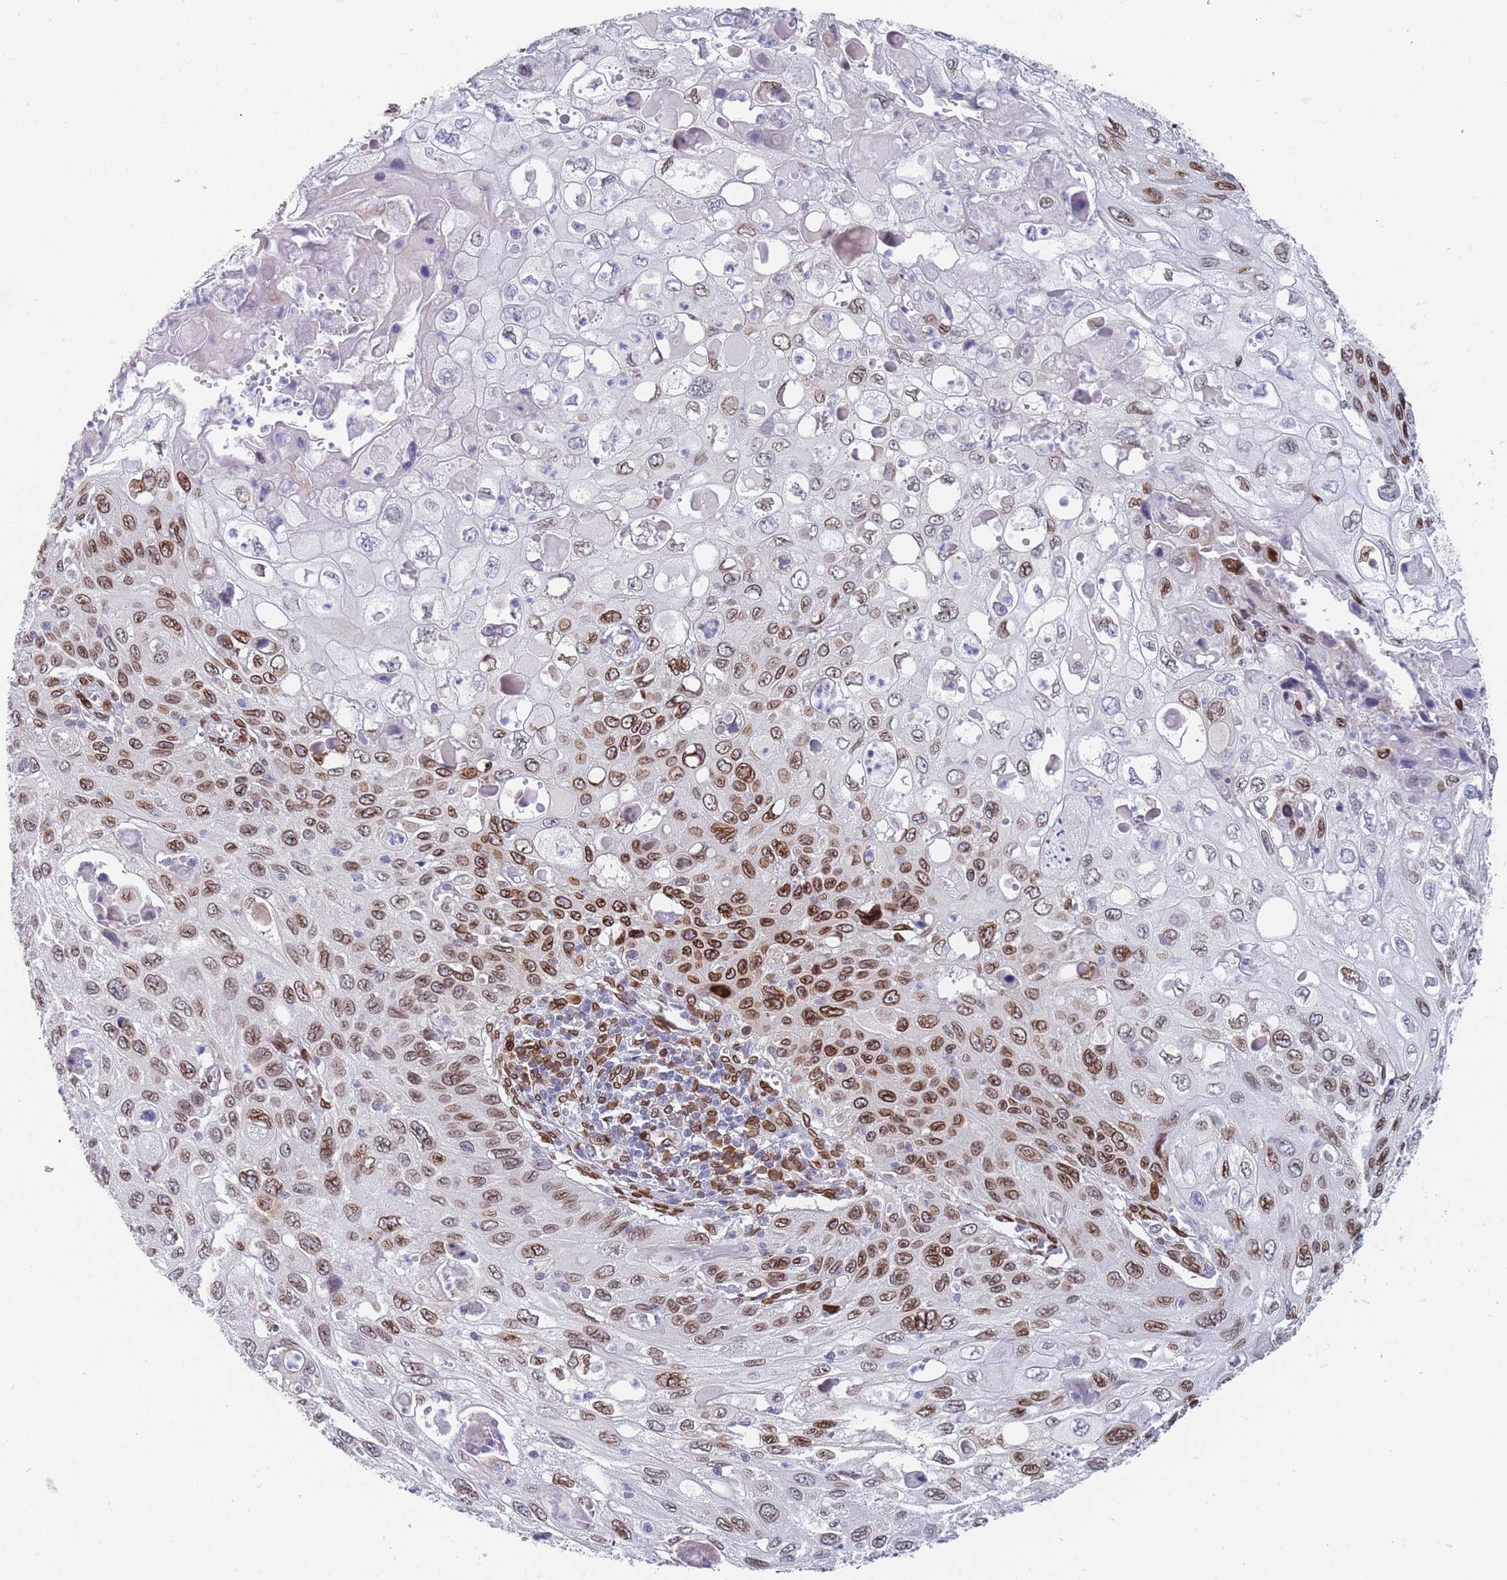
{"staining": {"intensity": "strong", "quantity": "25%-75%", "location": "cytoplasmic/membranous,nuclear"}, "tissue": "cervical cancer", "cell_type": "Tumor cells", "image_type": "cancer", "snomed": [{"axis": "morphology", "description": "Squamous cell carcinoma, NOS"}, {"axis": "topography", "description": "Cervix"}], "caption": "Human squamous cell carcinoma (cervical) stained with a brown dye reveals strong cytoplasmic/membranous and nuclear positive expression in about 25%-75% of tumor cells.", "gene": "ZBTB1", "patient": {"sex": "female", "age": 70}}